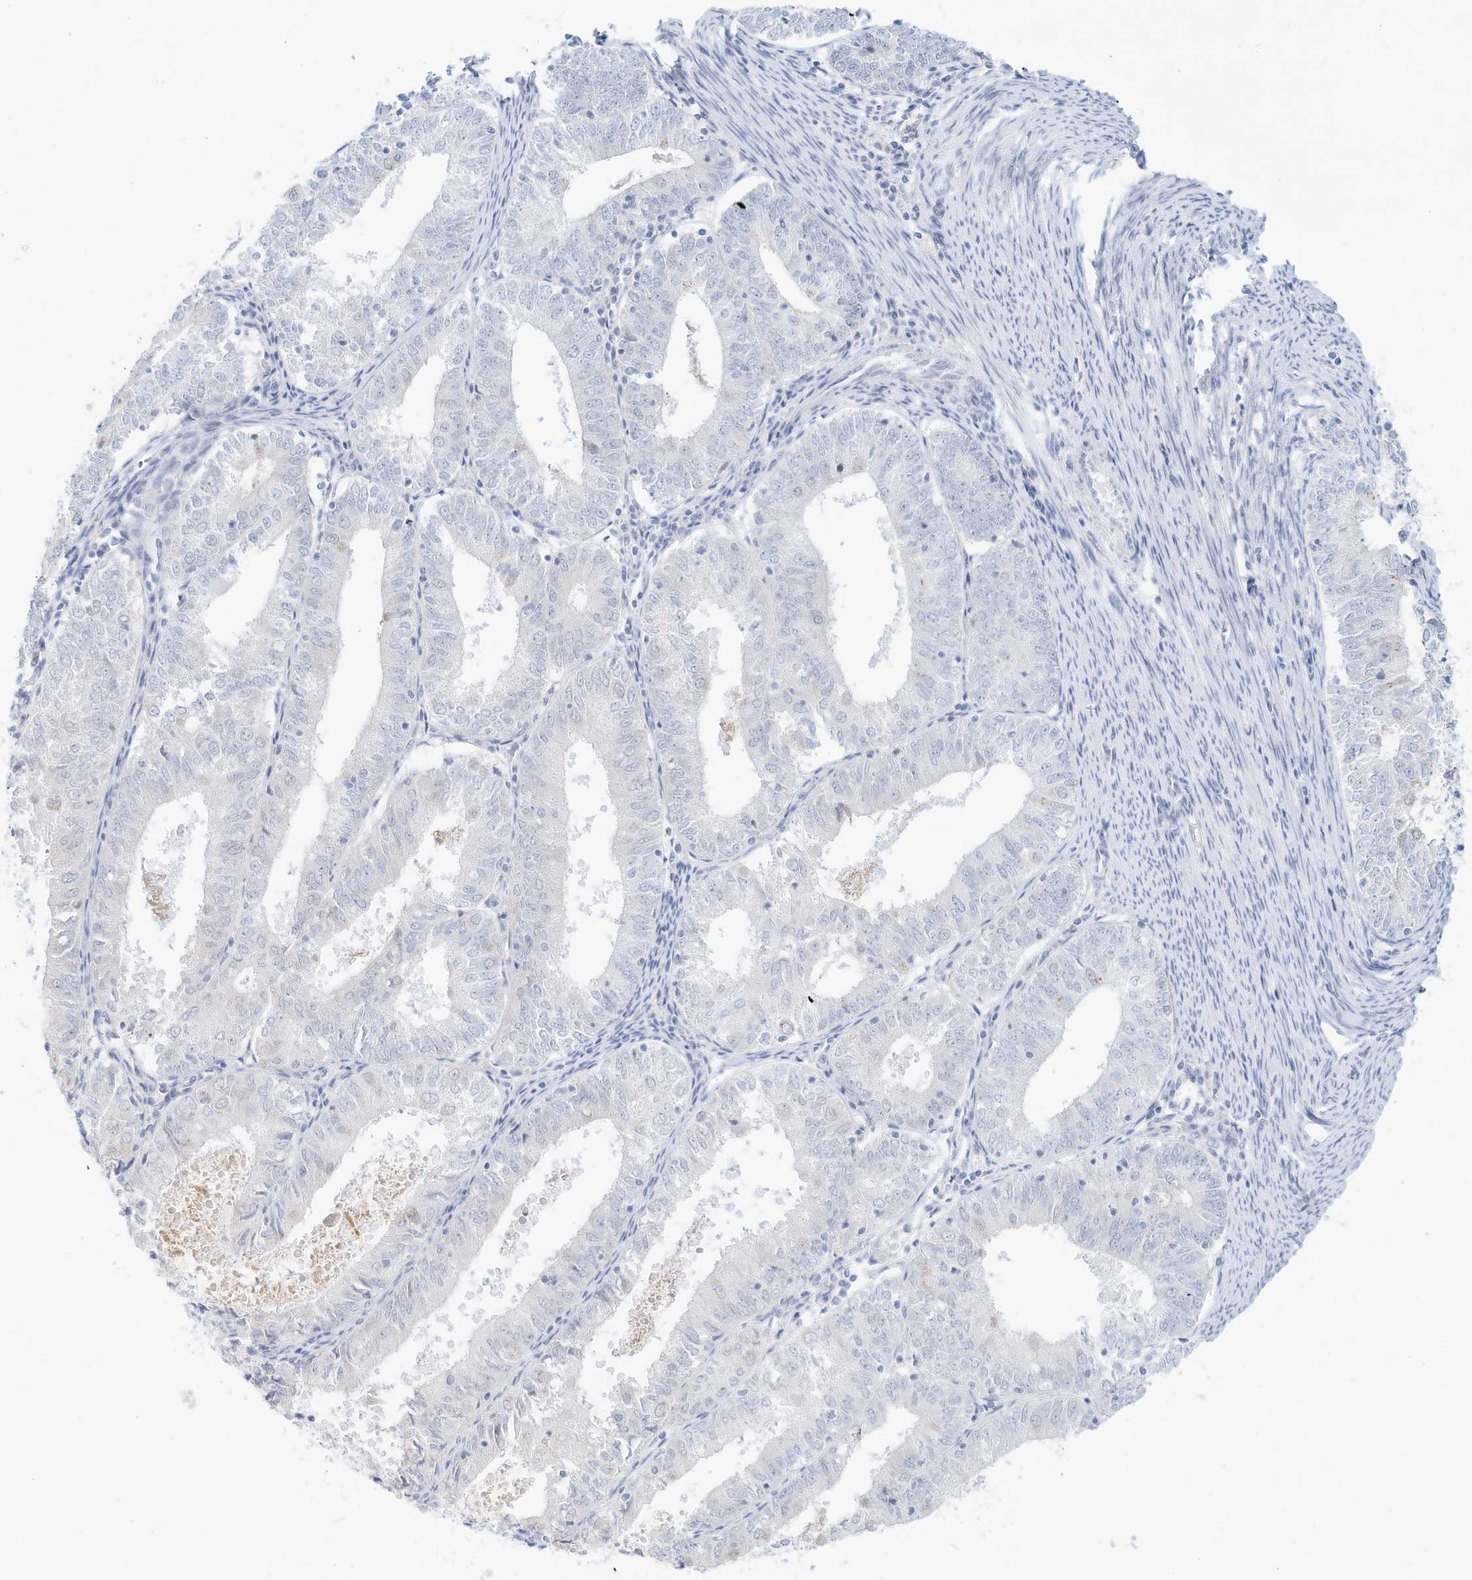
{"staining": {"intensity": "negative", "quantity": "none", "location": "none"}, "tissue": "endometrial cancer", "cell_type": "Tumor cells", "image_type": "cancer", "snomed": [{"axis": "morphology", "description": "Adenocarcinoma, NOS"}, {"axis": "topography", "description": "Endometrium"}], "caption": "High magnification brightfield microscopy of adenocarcinoma (endometrial) stained with DAB (3,3'-diaminobenzidine) (brown) and counterstained with hematoxylin (blue): tumor cells show no significant positivity.", "gene": "PAK6", "patient": {"sex": "female", "age": 57}}